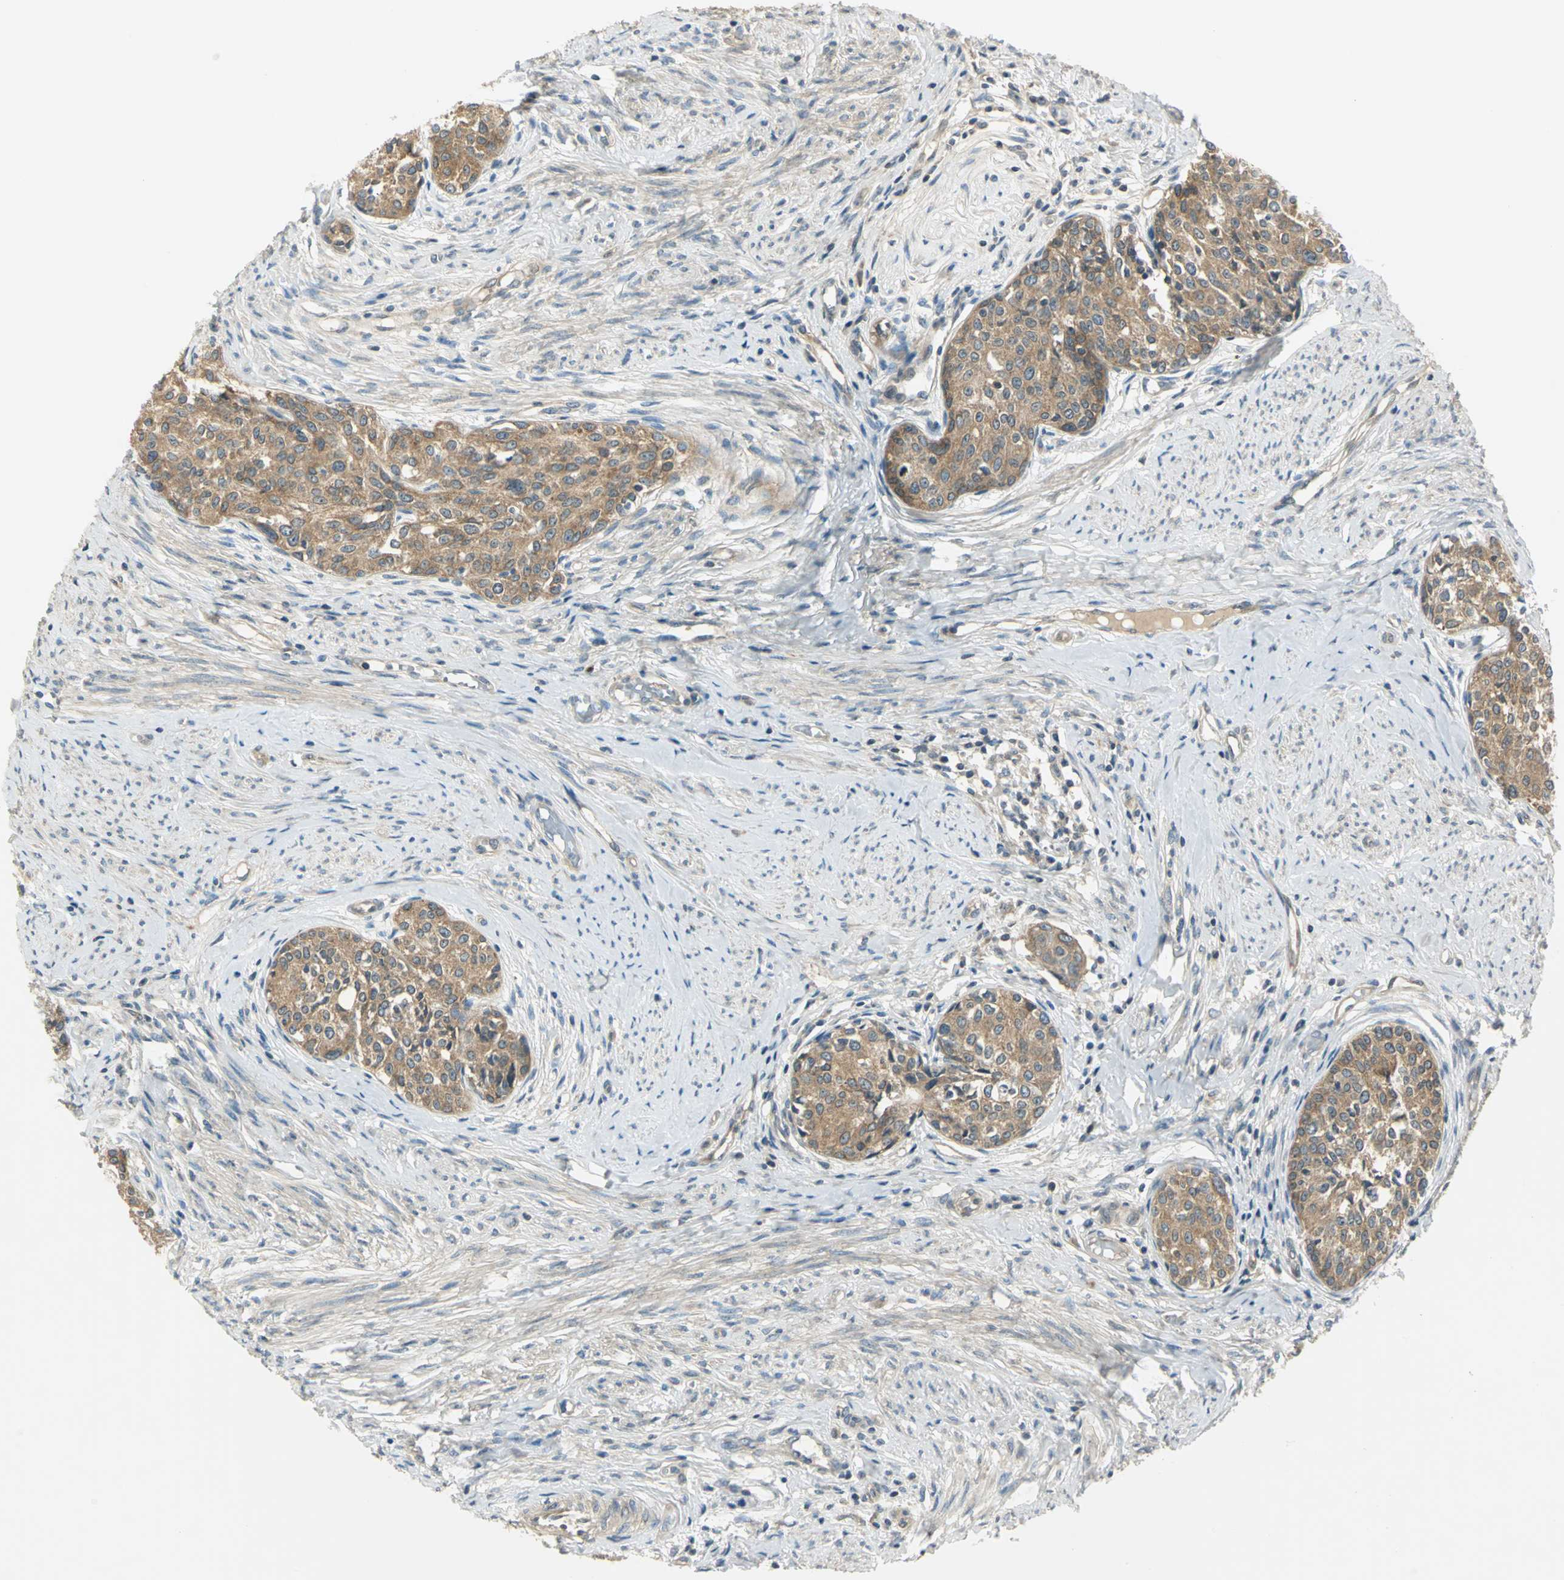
{"staining": {"intensity": "moderate", "quantity": ">75%", "location": "cytoplasmic/membranous"}, "tissue": "cervical cancer", "cell_type": "Tumor cells", "image_type": "cancer", "snomed": [{"axis": "morphology", "description": "Squamous cell carcinoma, NOS"}, {"axis": "morphology", "description": "Adenocarcinoma, NOS"}, {"axis": "topography", "description": "Cervix"}], "caption": "This image displays immunohistochemistry staining of human cervical cancer, with medium moderate cytoplasmic/membranous expression in approximately >75% of tumor cells.", "gene": "PRKAA1", "patient": {"sex": "female", "age": 52}}